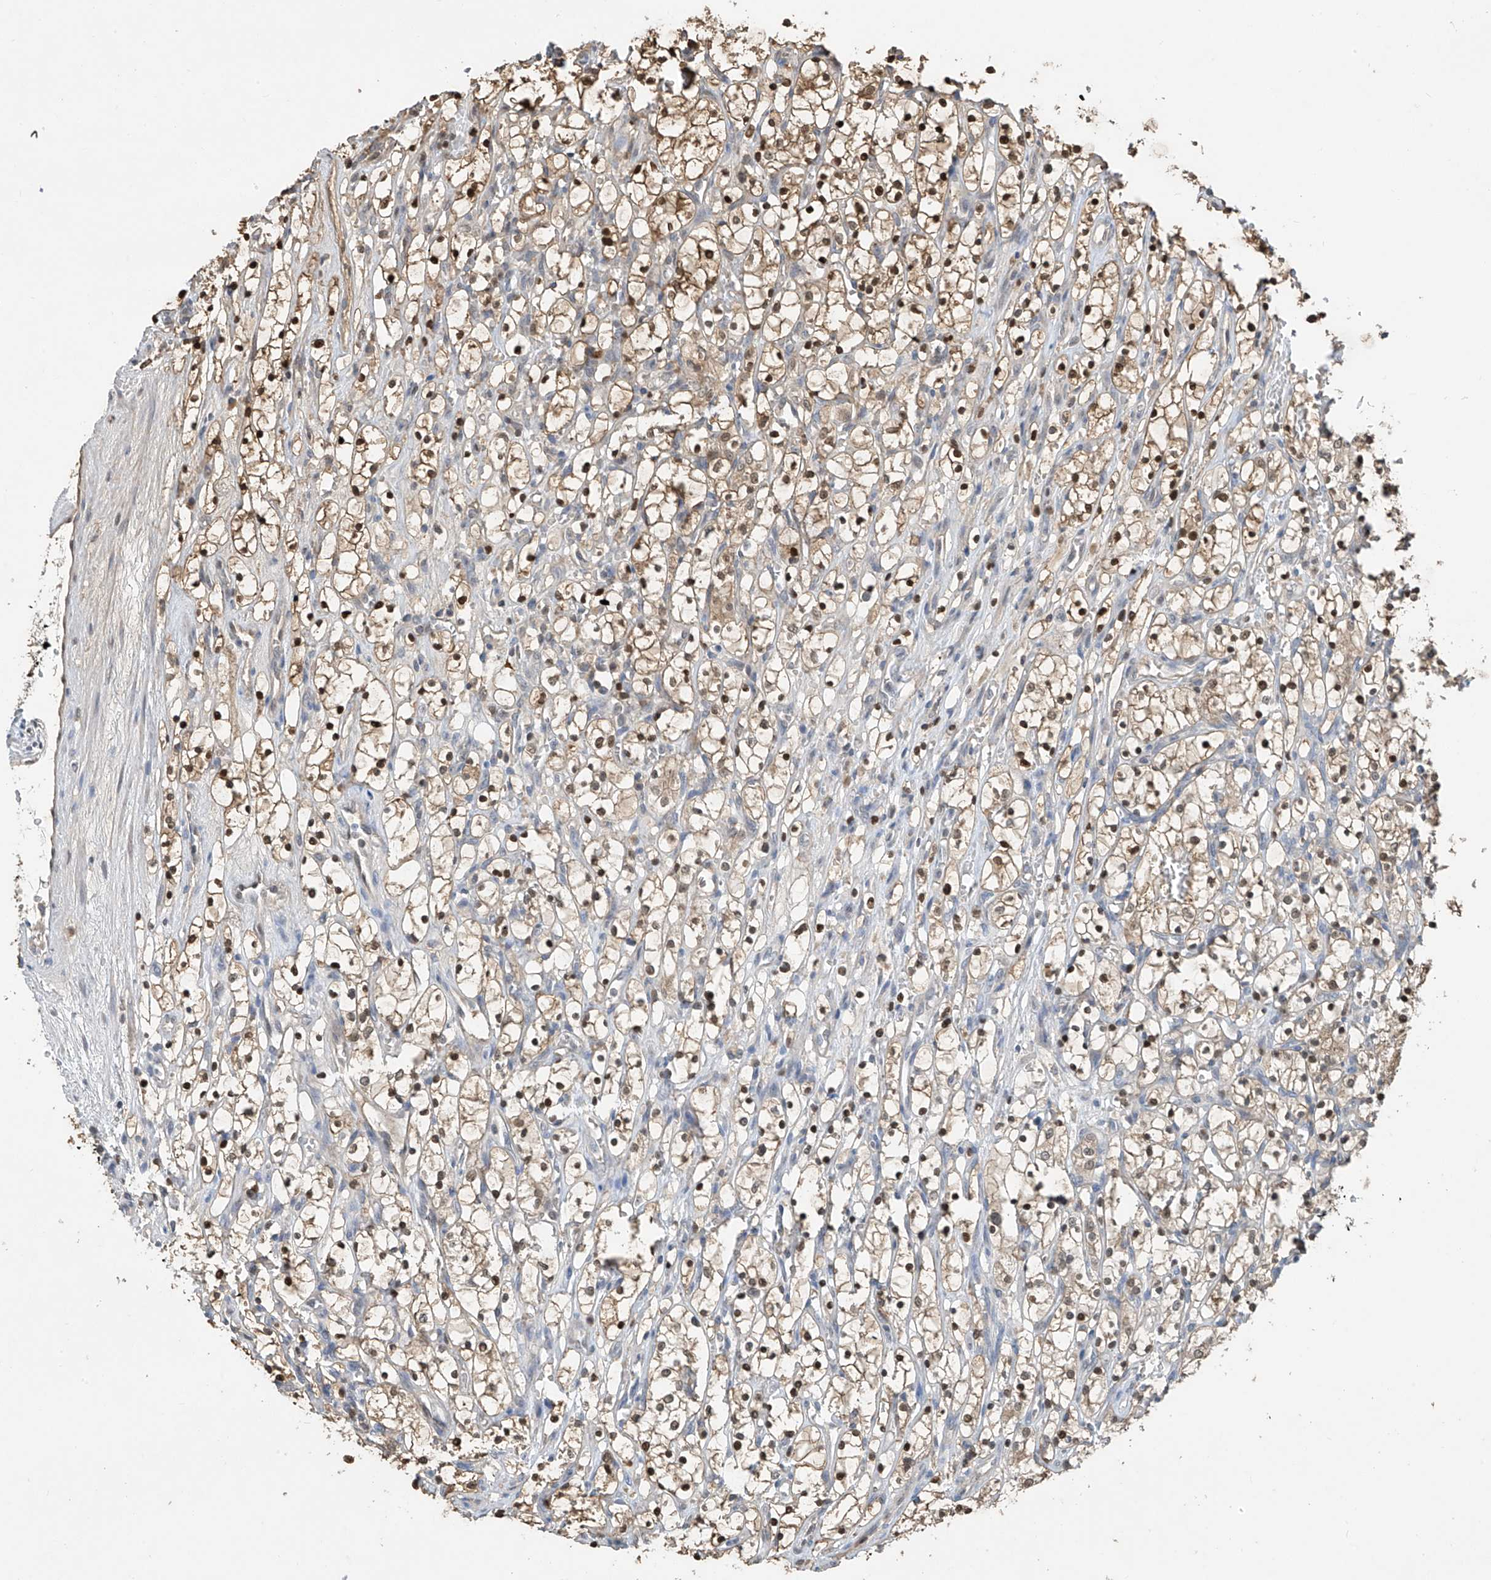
{"staining": {"intensity": "moderate", "quantity": ">75%", "location": "cytoplasmic/membranous,nuclear"}, "tissue": "renal cancer", "cell_type": "Tumor cells", "image_type": "cancer", "snomed": [{"axis": "morphology", "description": "Adenocarcinoma, NOS"}, {"axis": "topography", "description": "Kidney"}], "caption": "Brown immunohistochemical staining in human renal adenocarcinoma exhibits moderate cytoplasmic/membranous and nuclear expression in about >75% of tumor cells.", "gene": "PMM1", "patient": {"sex": "female", "age": 69}}